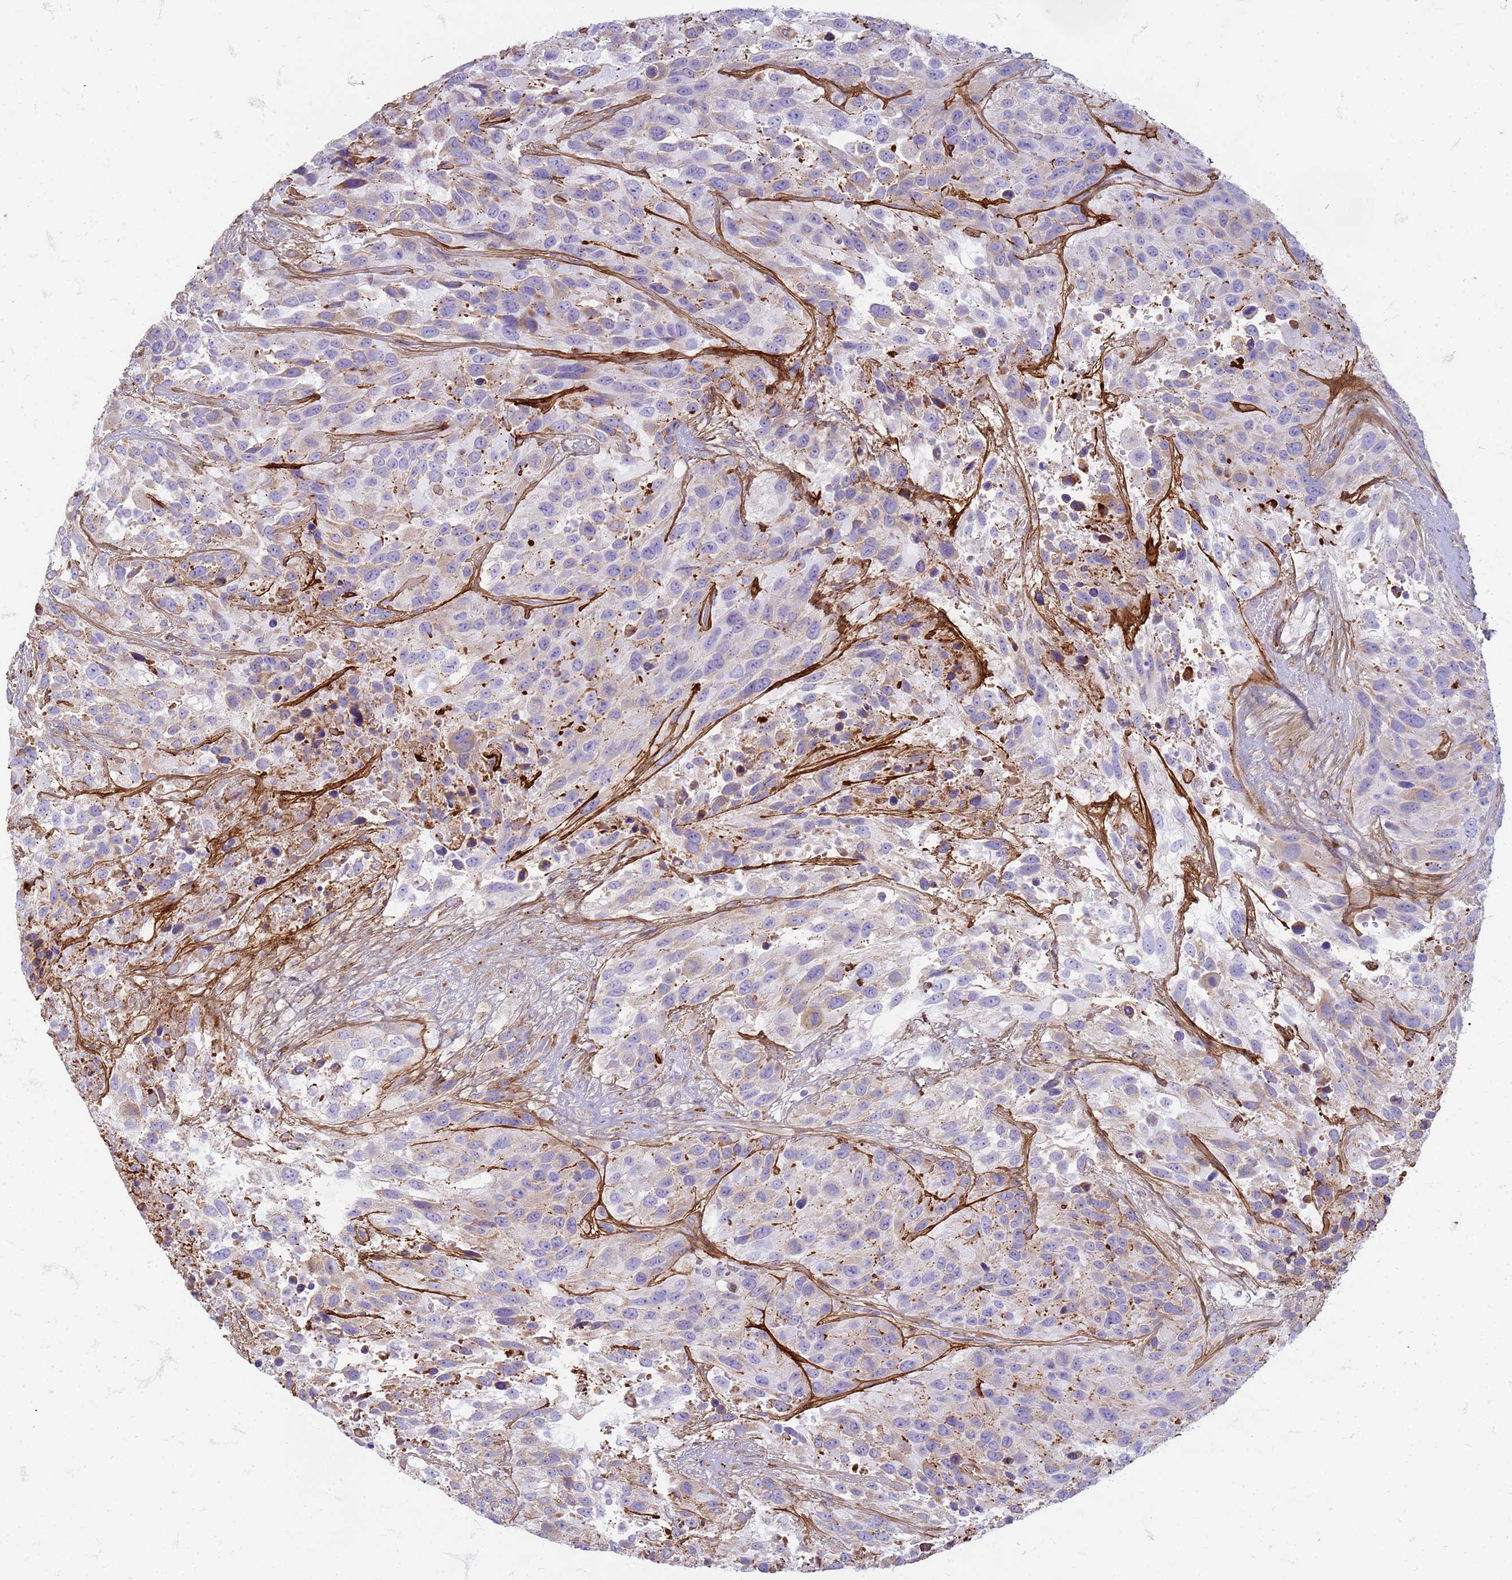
{"staining": {"intensity": "weak", "quantity": "<25%", "location": "cytoplasmic/membranous"}, "tissue": "urothelial cancer", "cell_type": "Tumor cells", "image_type": "cancer", "snomed": [{"axis": "morphology", "description": "Urothelial carcinoma, High grade"}, {"axis": "topography", "description": "Urinary bladder"}], "caption": "Tumor cells are negative for brown protein staining in urothelial carcinoma (high-grade).", "gene": "PDK3", "patient": {"sex": "female", "age": 70}}